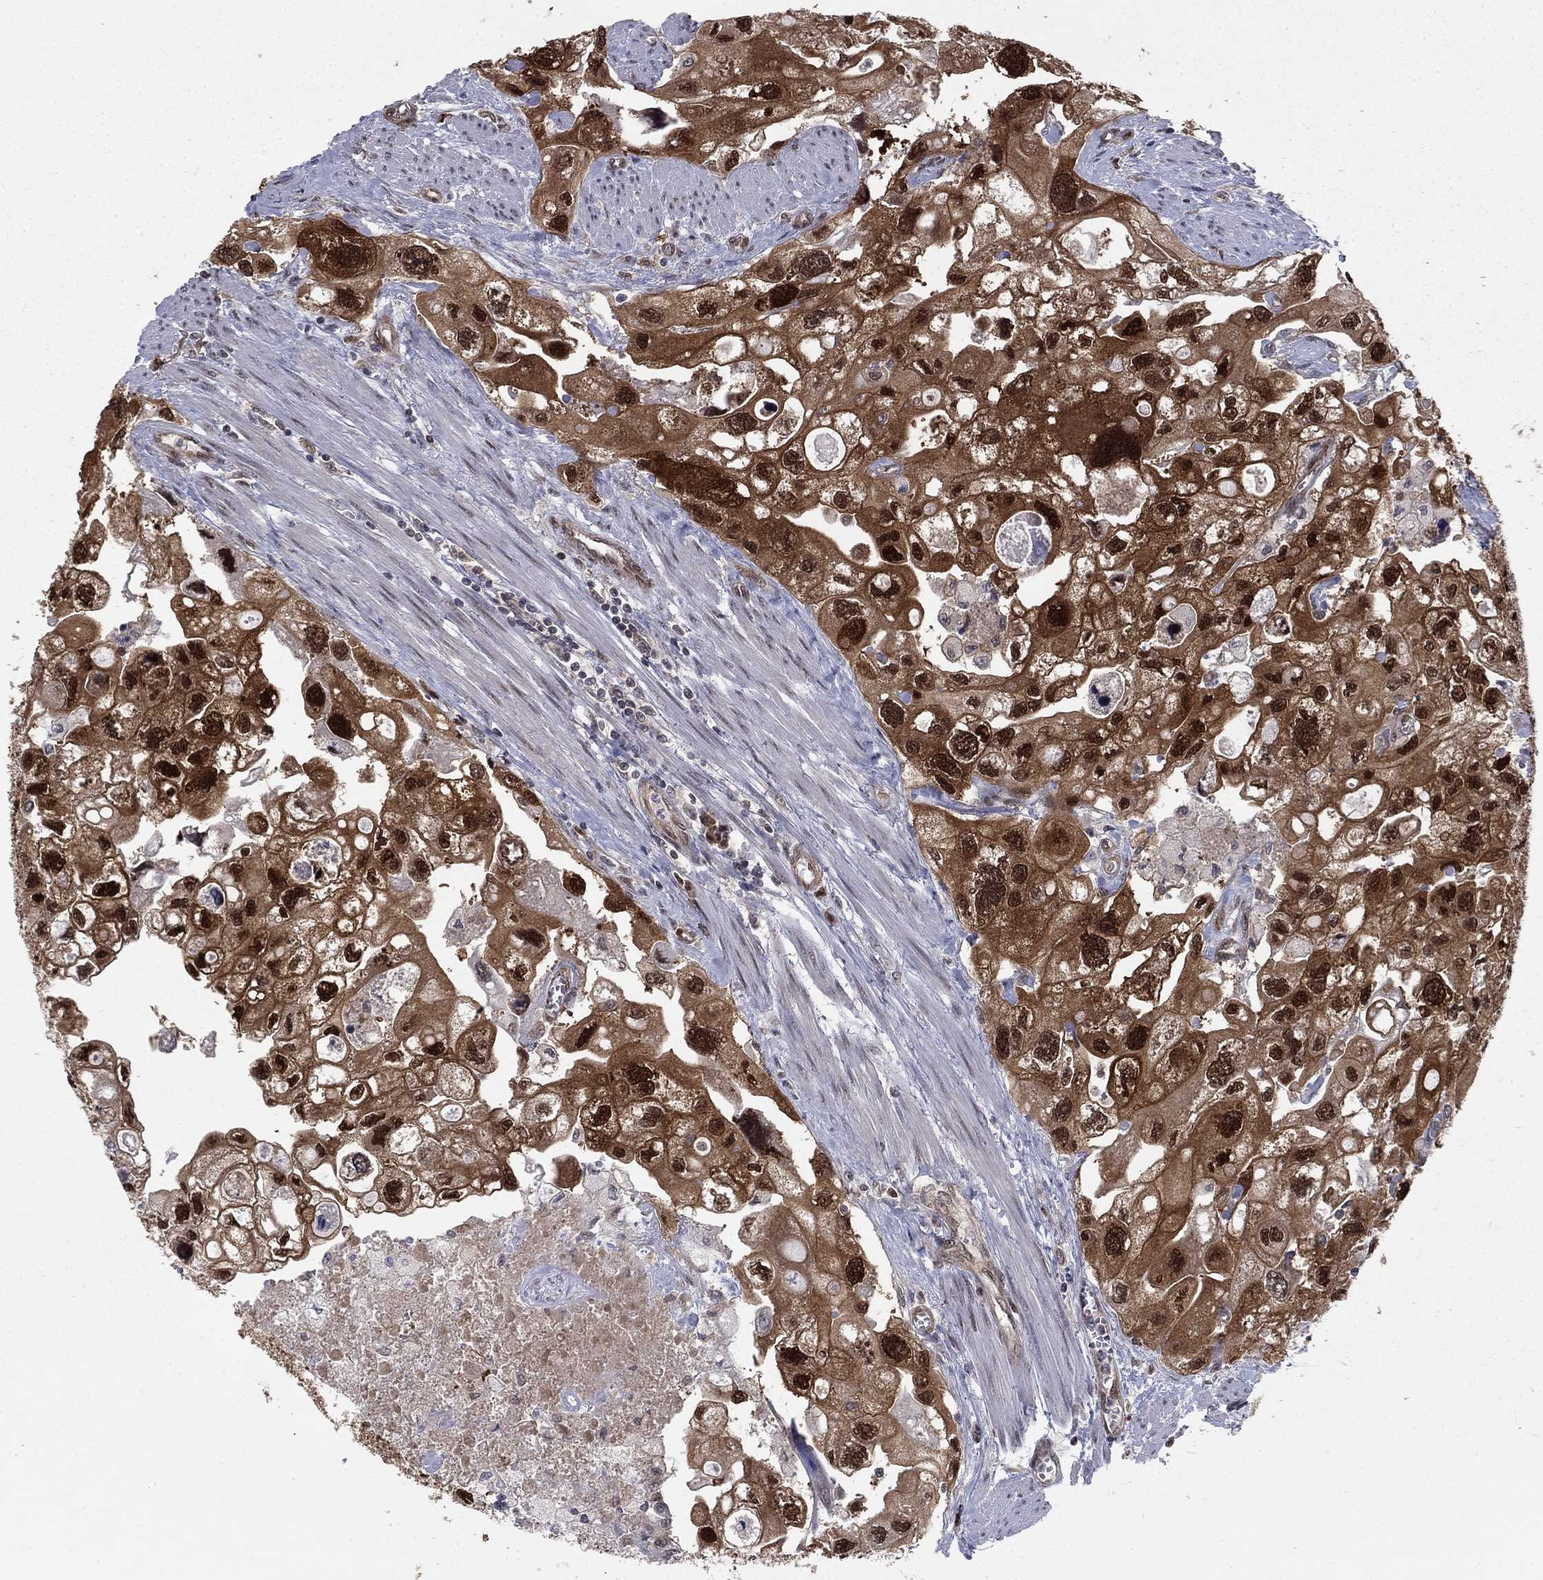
{"staining": {"intensity": "strong", "quantity": ">75%", "location": "cytoplasmic/membranous,nuclear"}, "tissue": "urothelial cancer", "cell_type": "Tumor cells", "image_type": "cancer", "snomed": [{"axis": "morphology", "description": "Urothelial carcinoma, High grade"}, {"axis": "topography", "description": "Urinary bladder"}], "caption": "Urothelial cancer tissue demonstrates strong cytoplasmic/membranous and nuclear staining in approximately >75% of tumor cells, visualized by immunohistochemistry. Nuclei are stained in blue.", "gene": "FKBP4", "patient": {"sex": "male", "age": 59}}